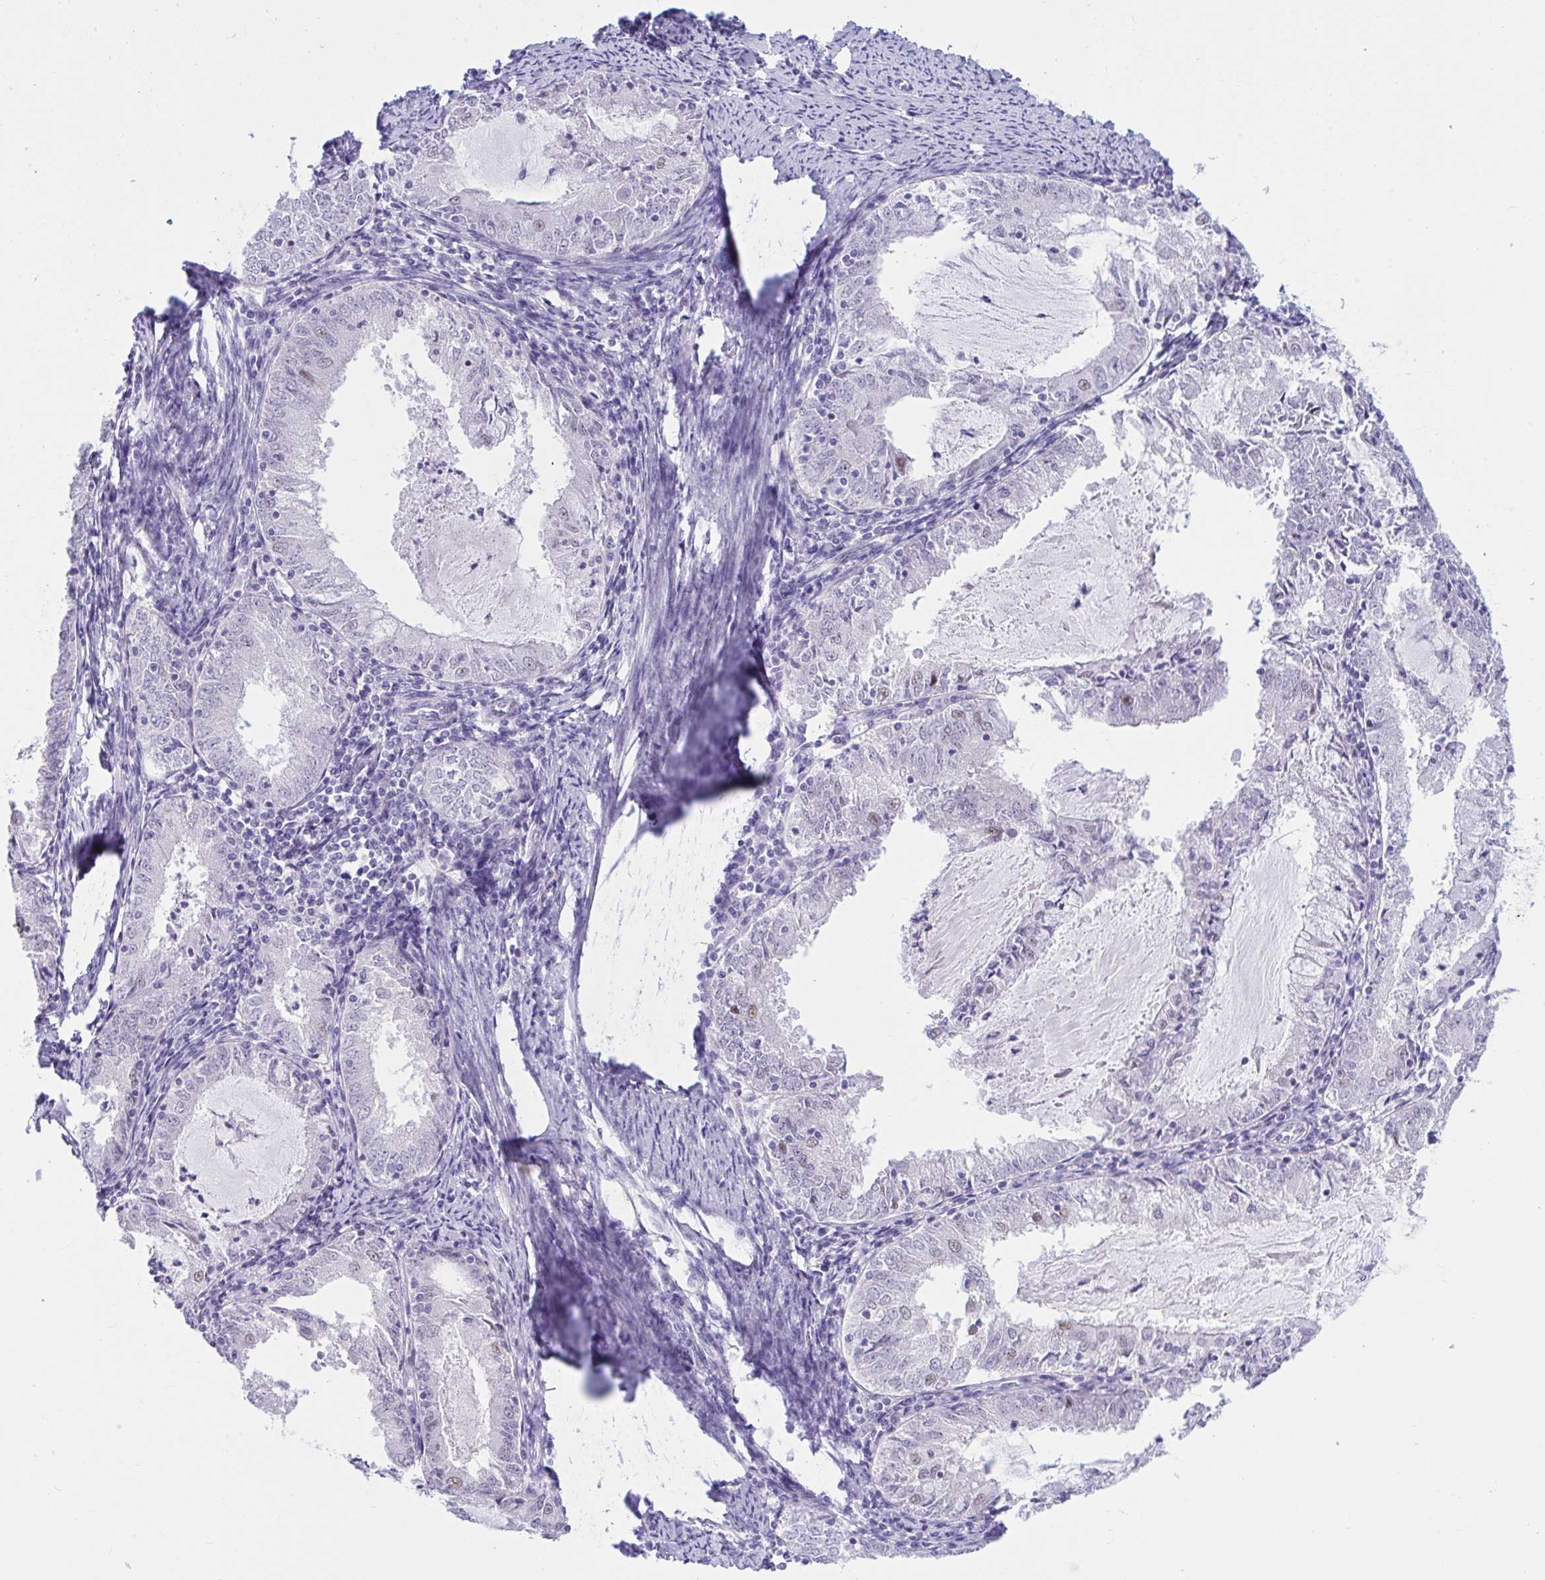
{"staining": {"intensity": "negative", "quantity": "none", "location": "none"}, "tissue": "endometrial cancer", "cell_type": "Tumor cells", "image_type": "cancer", "snomed": [{"axis": "morphology", "description": "Adenocarcinoma, NOS"}, {"axis": "topography", "description": "Endometrium"}], "caption": "IHC of endometrial cancer (adenocarcinoma) reveals no staining in tumor cells.", "gene": "IKZF2", "patient": {"sex": "female", "age": 57}}